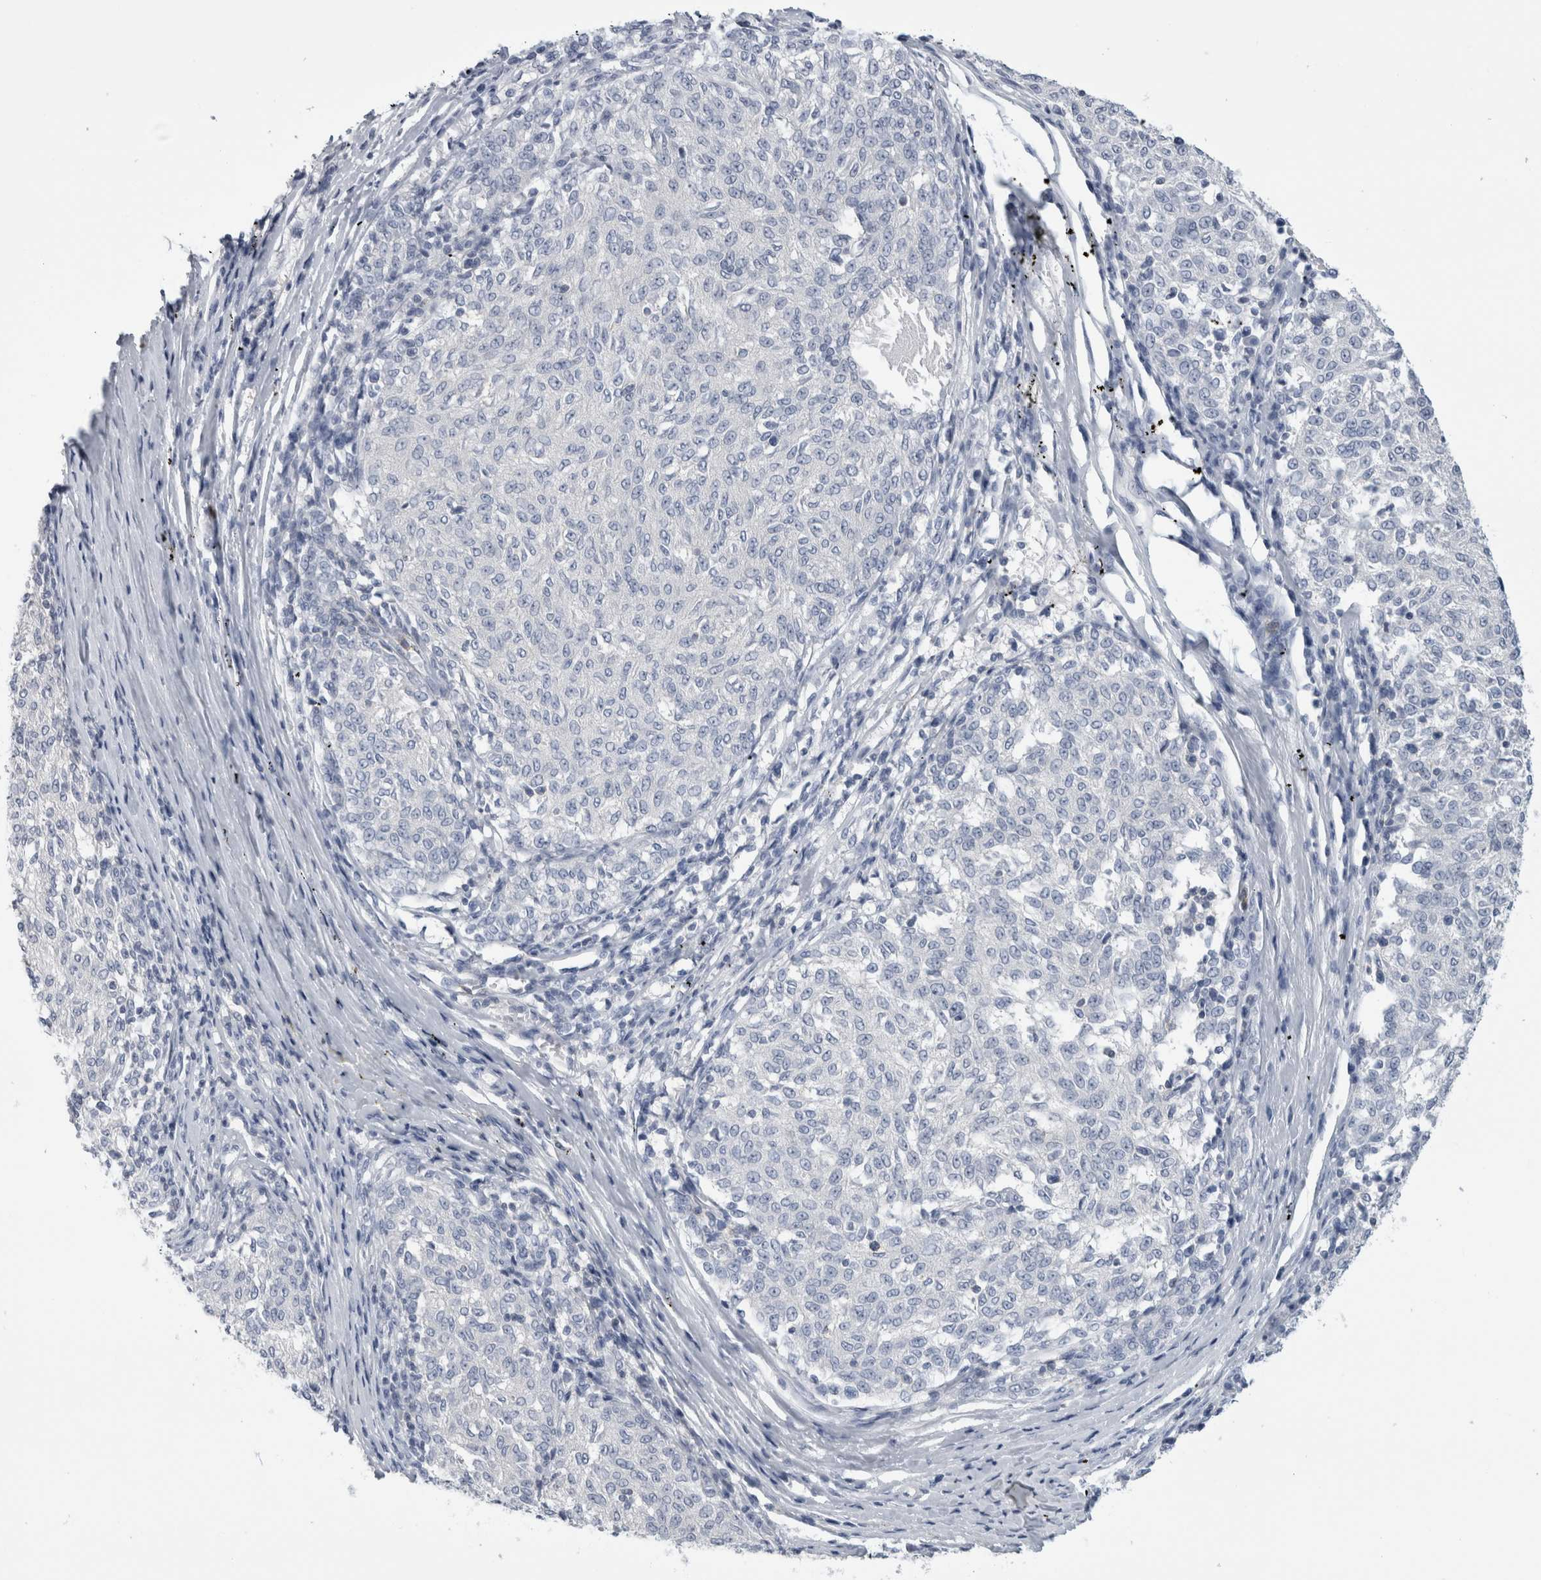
{"staining": {"intensity": "negative", "quantity": "none", "location": "none"}, "tissue": "melanoma", "cell_type": "Tumor cells", "image_type": "cancer", "snomed": [{"axis": "morphology", "description": "Malignant melanoma, NOS"}, {"axis": "topography", "description": "Skin"}], "caption": "There is no significant positivity in tumor cells of melanoma. (DAB (3,3'-diaminobenzidine) immunohistochemistry with hematoxylin counter stain).", "gene": "ANKFY1", "patient": {"sex": "female", "age": 72}}